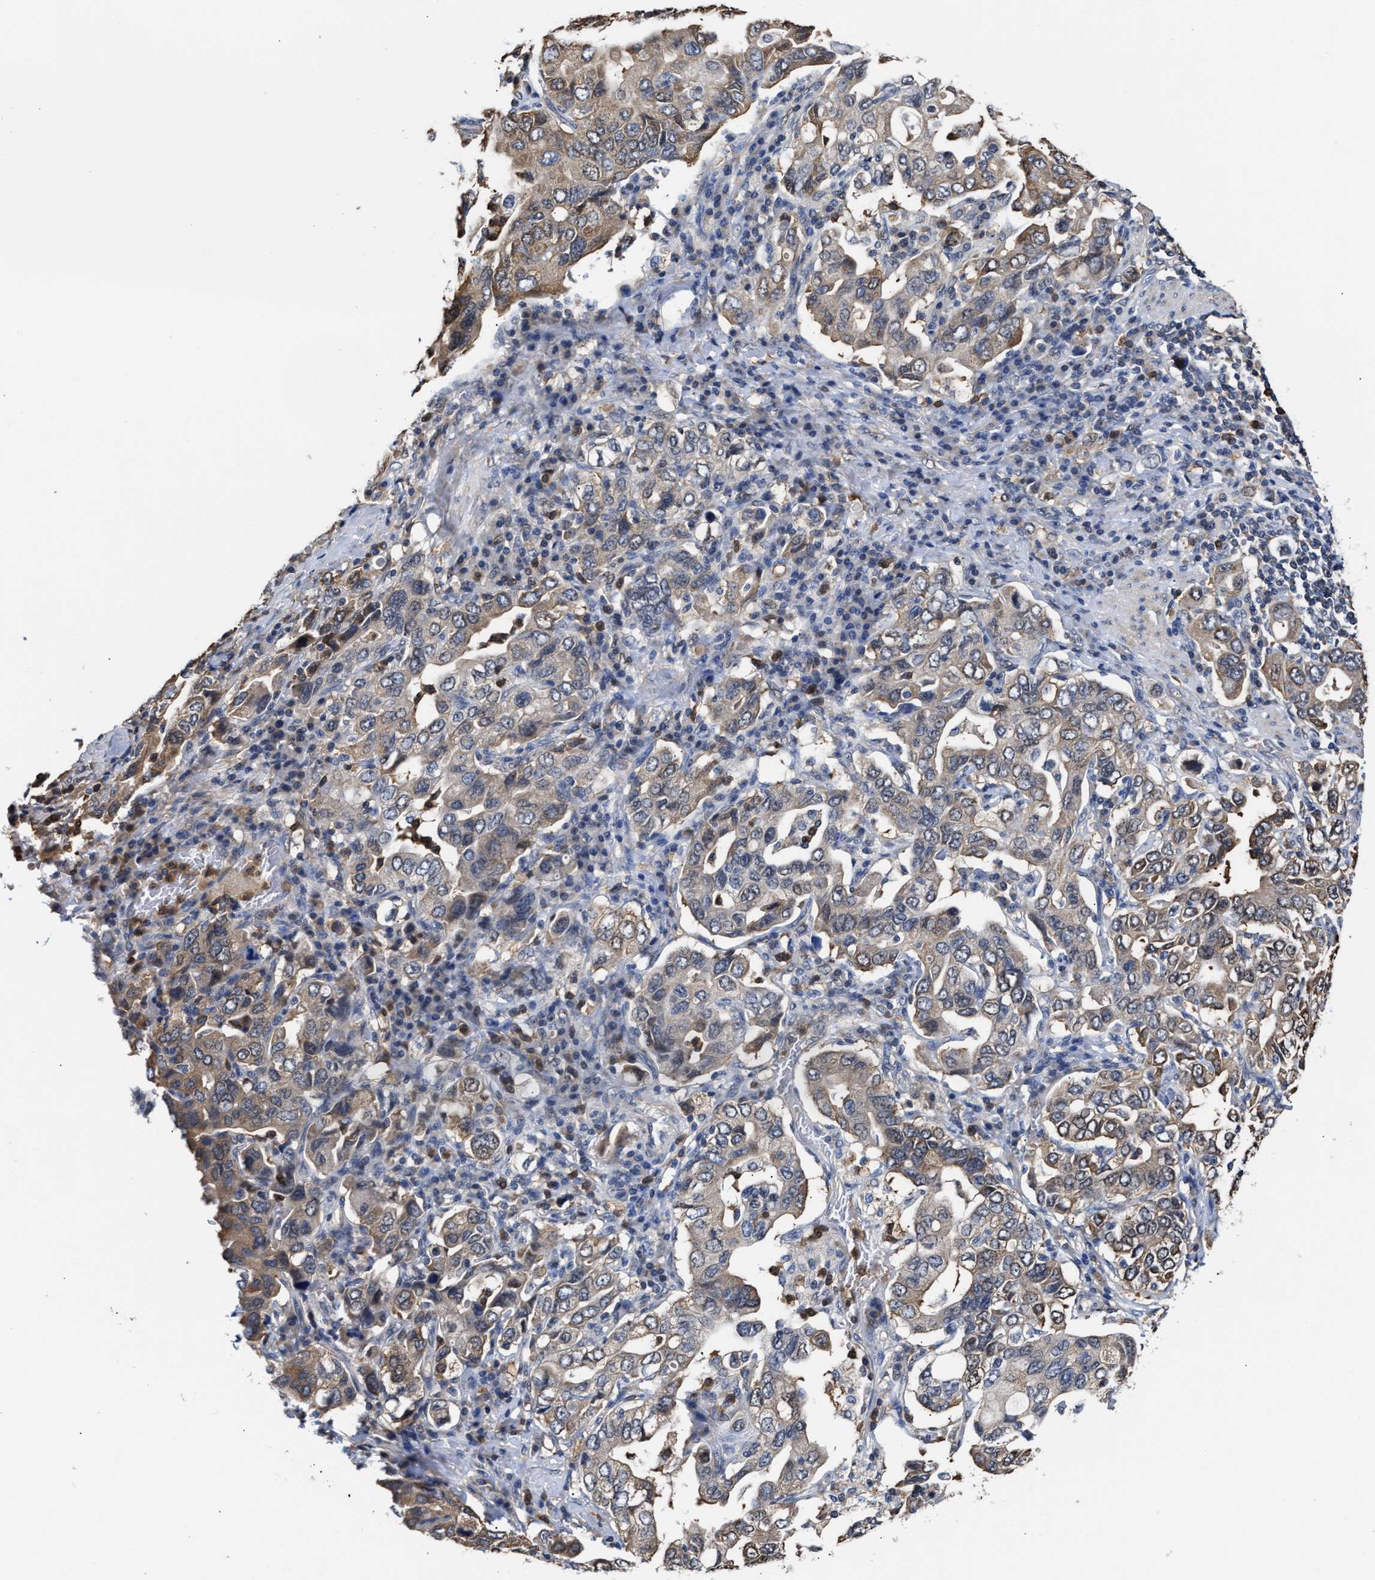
{"staining": {"intensity": "weak", "quantity": ">75%", "location": "cytoplasmic/membranous"}, "tissue": "stomach cancer", "cell_type": "Tumor cells", "image_type": "cancer", "snomed": [{"axis": "morphology", "description": "Adenocarcinoma, NOS"}, {"axis": "topography", "description": "Stomach, upper"}], "caption": "Stomach cancer stained for a protein (brown) shows weak cytoplasmic/membranous positive staining in about >75% of tumor cells.", "gene": "KLHDC1", "patient": {"sex": "male", "age": 62}}